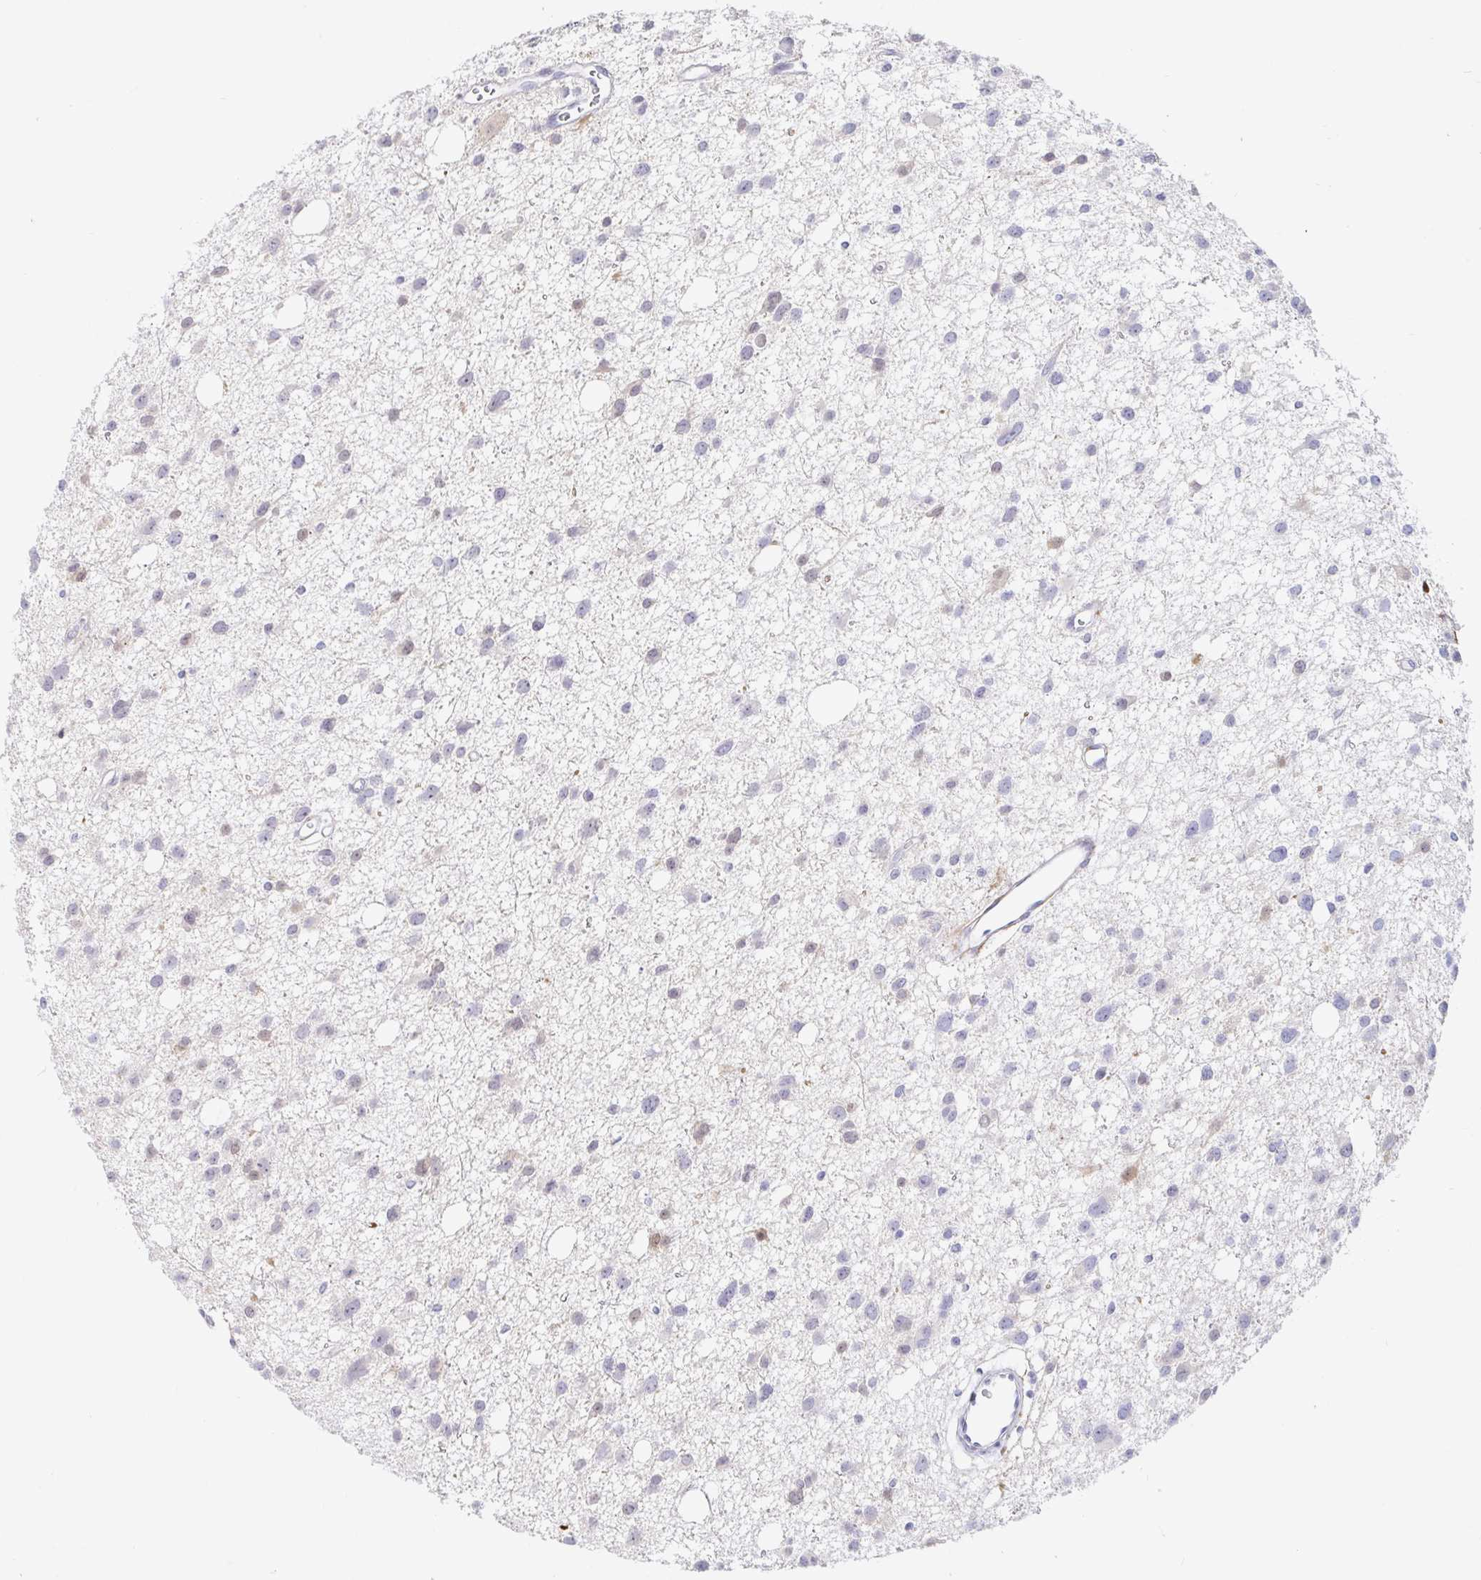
{"staining": {"intensity": "moderate", "quantity": "<25%", "location": "cytoplasmic/membranous,nuclear"}, "tissue": "glioma", "cell_type": "Tumor cells", "image_type": "cancer", "snomed": [{"axis": "morphology", "description": "Glioma, malignant, High grade"}, {"axis": "topography", "description": "Brain"}], "caption": "High-magnification brightfield microscopy of glioma stained with DAB (3,3'-diaminobenzidine) (brown) and counterstained with hematoxylin (blue). tumor cells exhibit moderate cytoplasmic/membranous and nuclear expression is appreciated in approximately<25% of cells.", "gene": "PPP1R1B", "patient": {"sex": "male", "age": 23}}